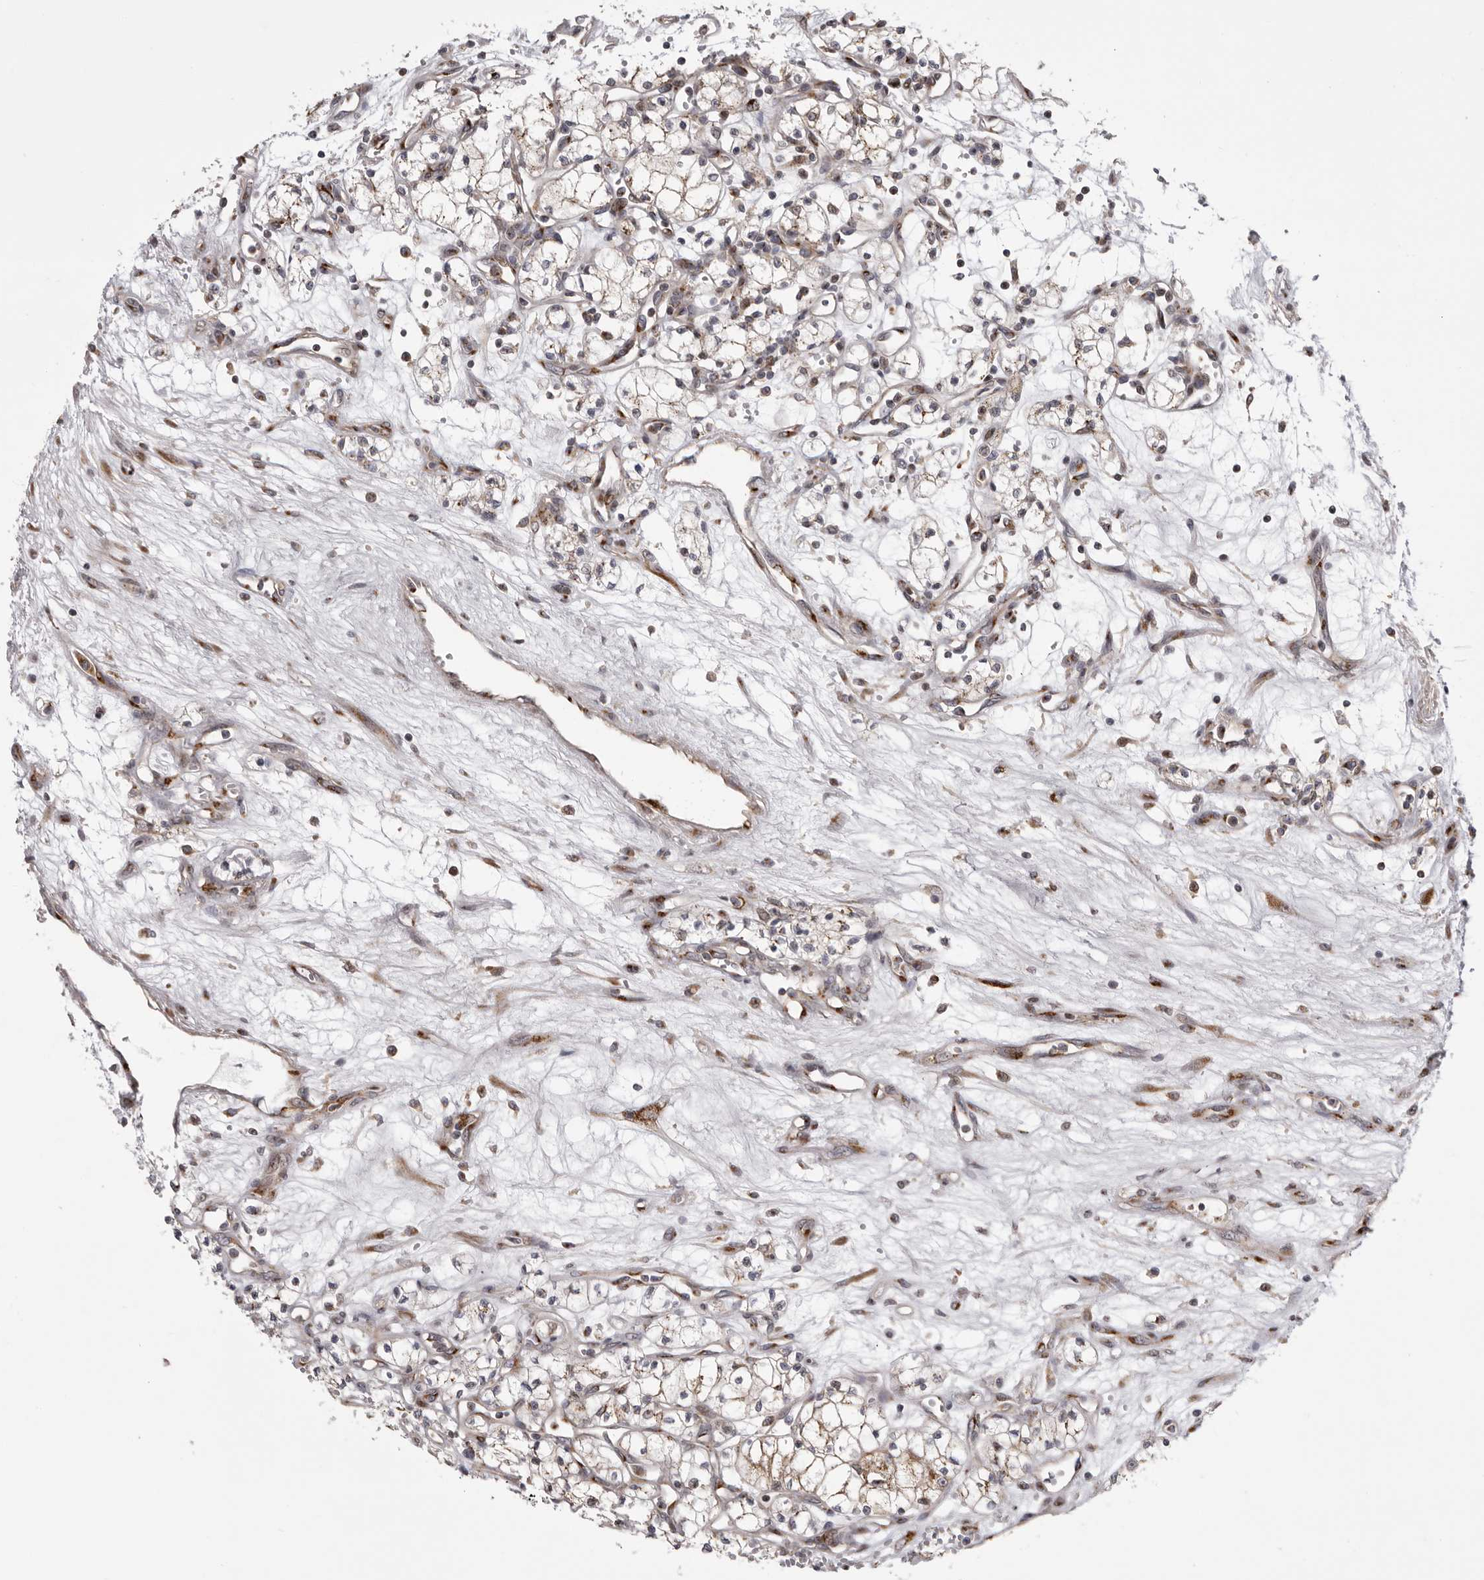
{"staining": {"intensity": "weak", "quantity": "25%-75%", "location": "cytoplasmic/membranous"}, "tissue": "renal cancer", "cell_type": "Tumor cells", "image_type": "cancer", "snomed": [{"axis": "morphology", "description": "Adenocarcinoma, NOS"}, {"axis": "topography", "description": "Kidney"}], "caption": "Brown immunohistochemical staining in renal cancer (adenocarcinoma) reveals weak cytoplasmic/membranous positivity in about 25%-75% of tumor cells. The staining was performed using DAB (3,3'-diaminobenzidine), with brown indicating positive protein expression. Nuclei are stained blue with hematoxylin.", "gene": "WDR47", "patient": {"sex": "male", "age": 59}}